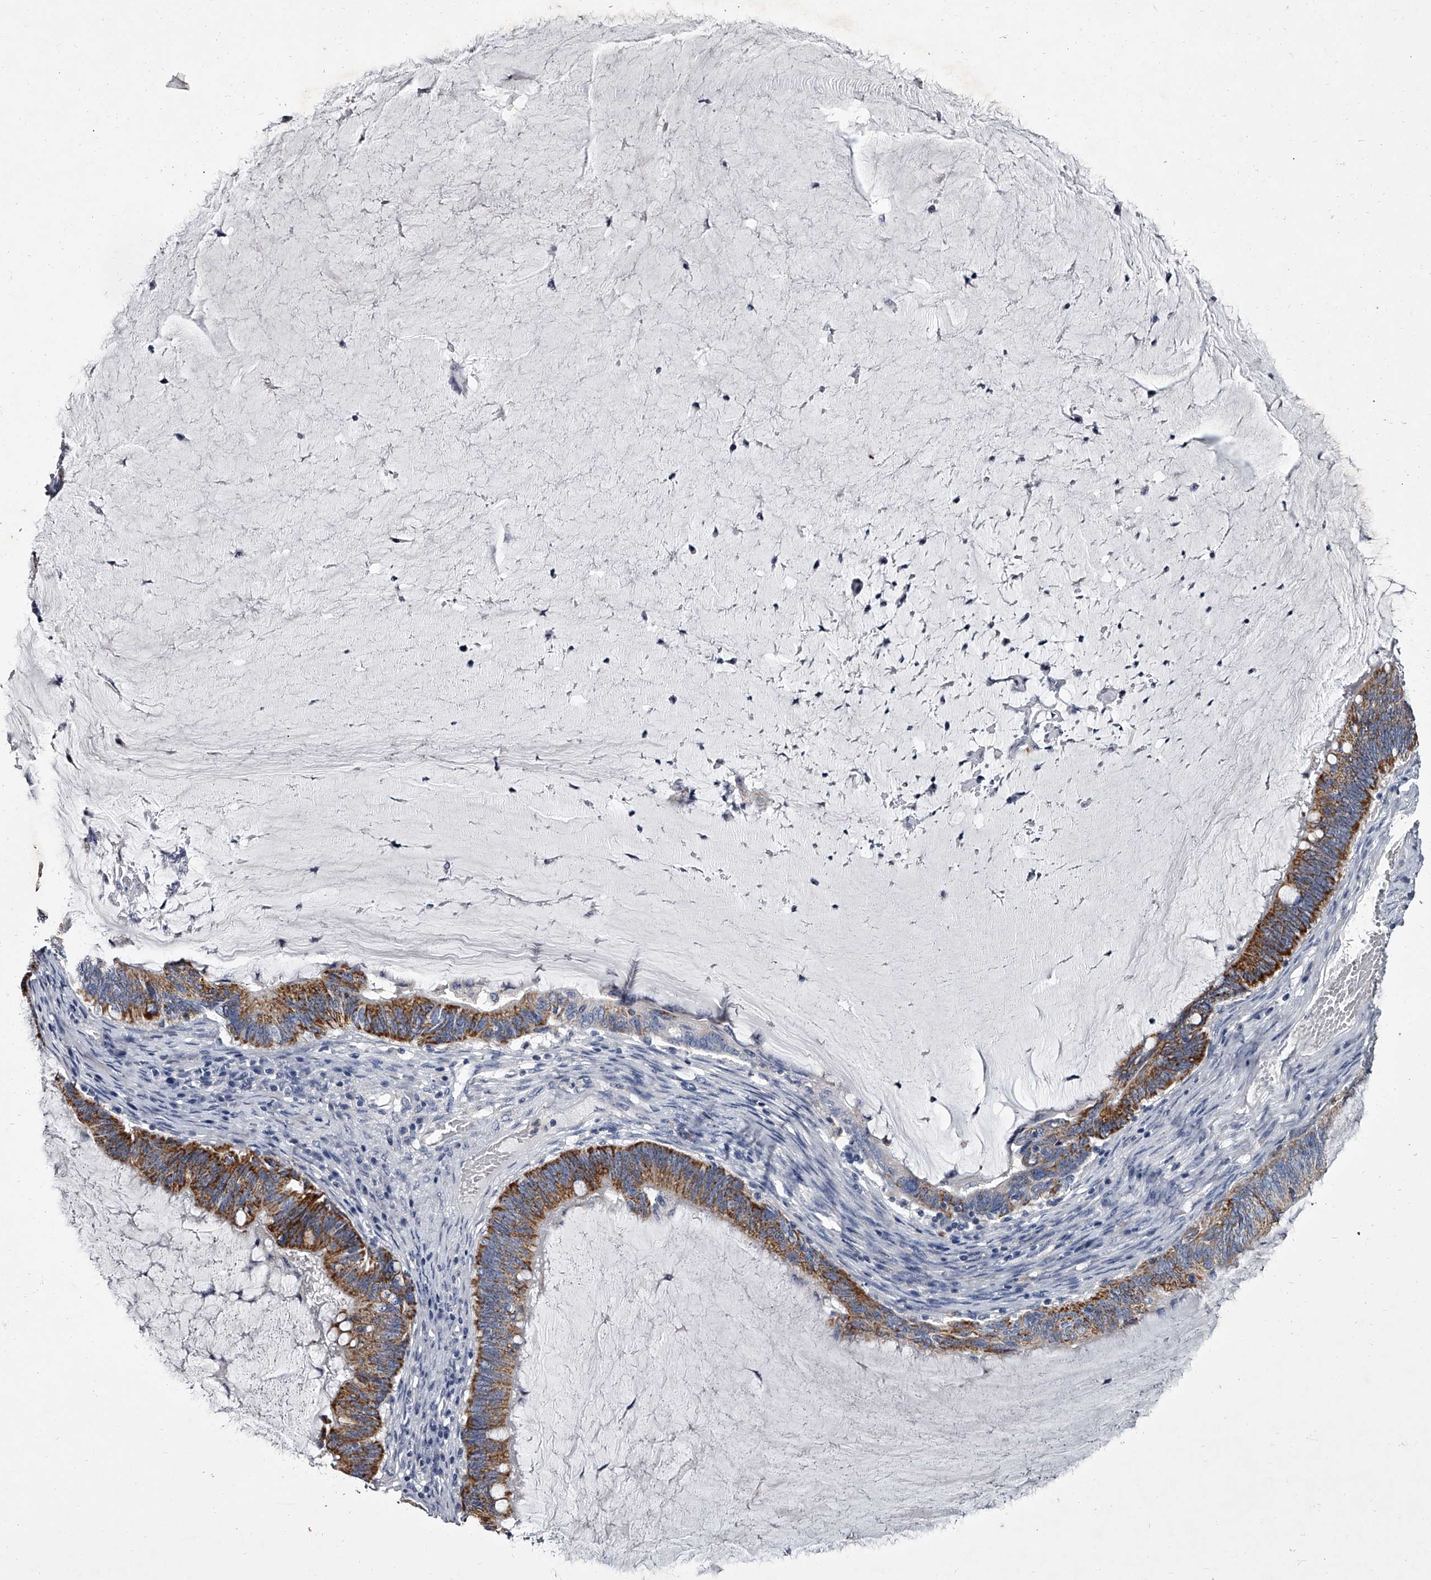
{"staining": {"intensity": "strong", "quantity": "25%-75%", "location": "cytoplasmic/membranous"}, "tissue": "ovarian cancer", "cell_type": "Tumor cells", "image_type": "cancer", "snomed": [{"axis": "morphology", "description": "Cystadenocarcinoma, mucinous, NOS"}, {"axis": "topography", "description": "Ovary"}], "caption": "Ovarian cancer (mucinous cystadenocarcinoma) tissue reveals strong cytoplasmic/membranous expression in approximately 25%-75% of tumor cells, visualized by immunohistochemistry. Using DAB (brown) and hematoxylin (blue) stains, captured at high magnification using brightfield microscopy.", "gene": "GAPVD1", "patient": {"sex": "female", "age": 61}}